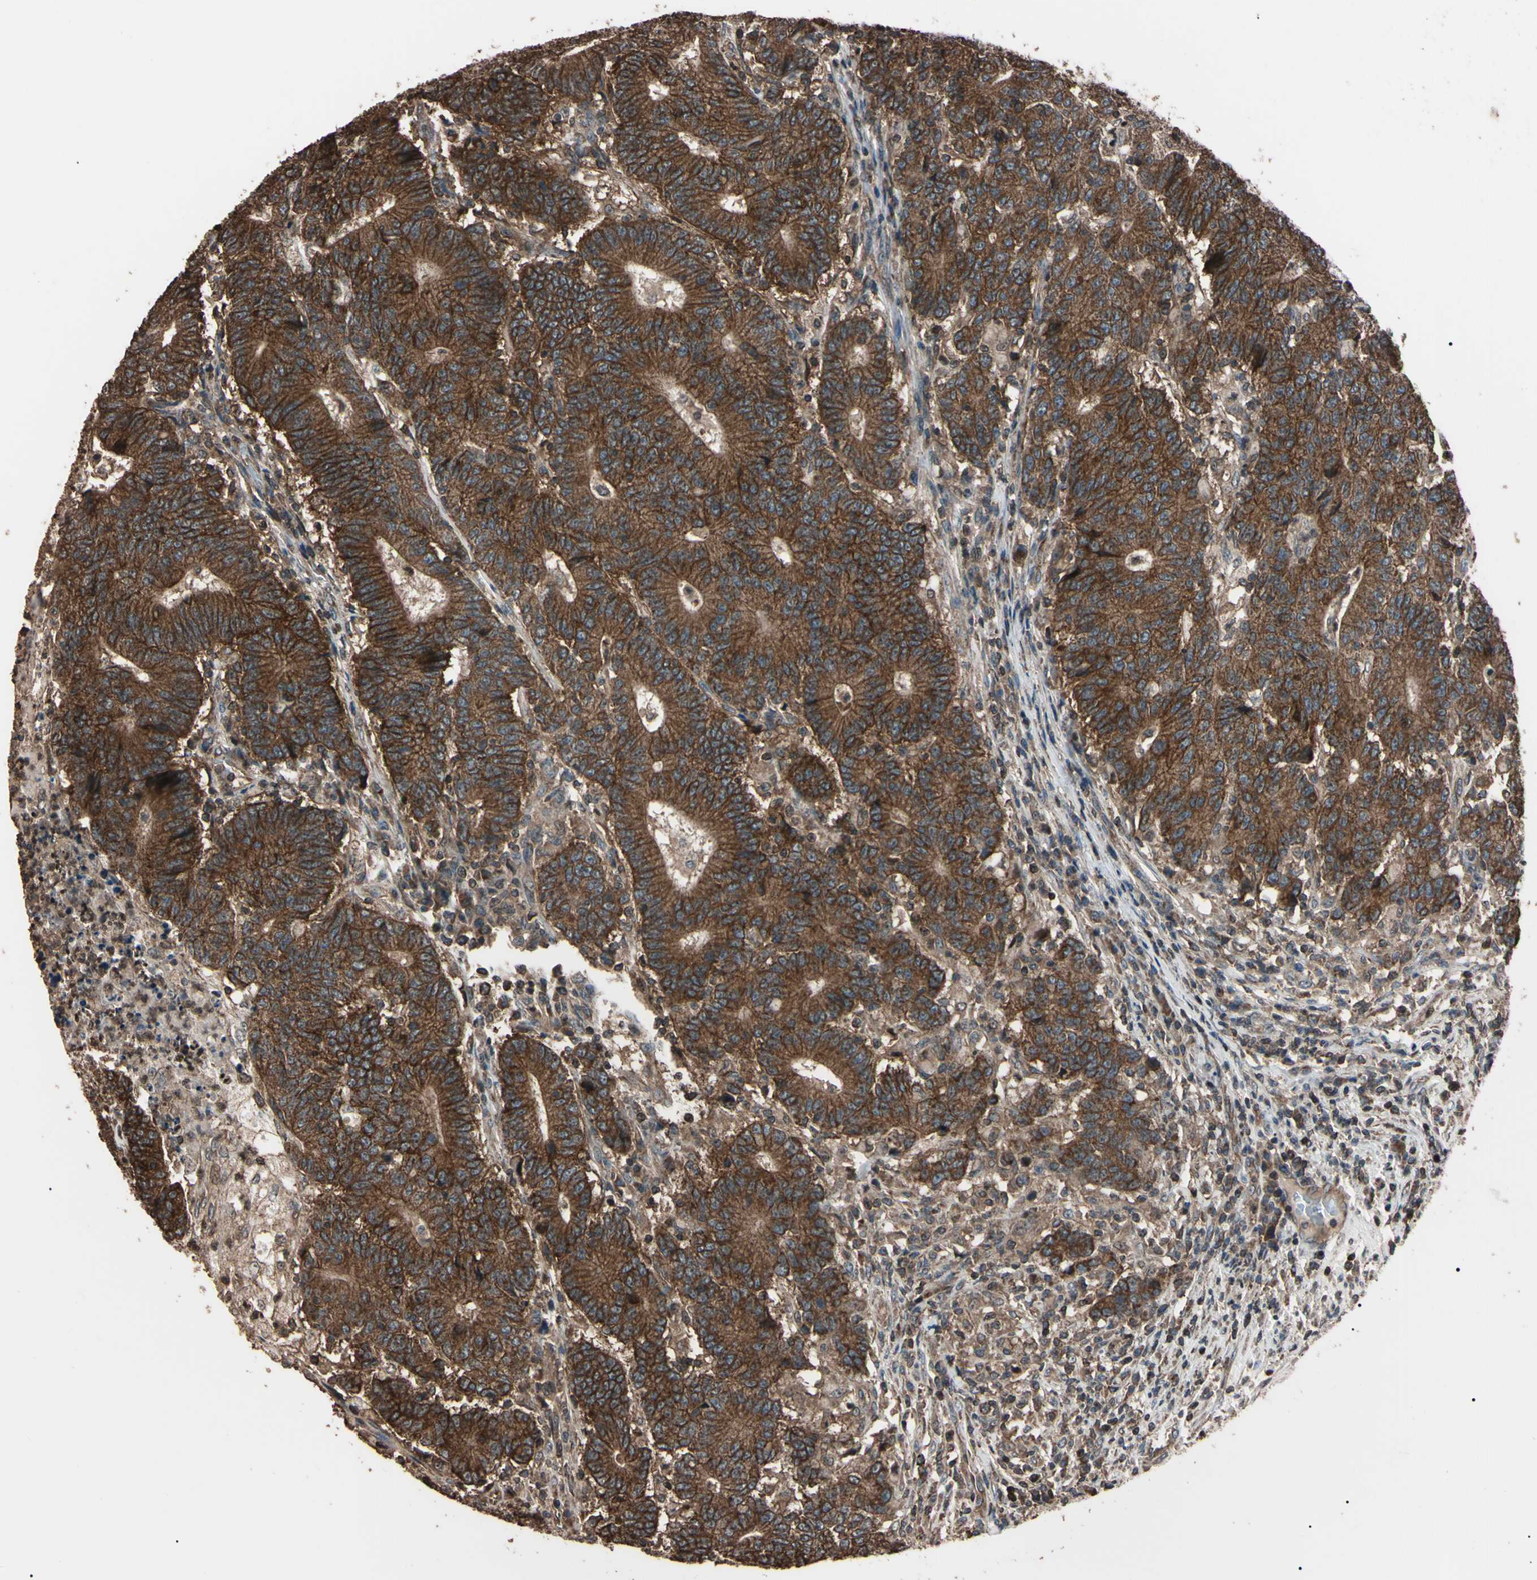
{"staining": {"intensity": "strong", "quantity": ">75%", "location": "cytoplasmic/membranous"}, "tissue": "colorectal cancer", "cell_type": "Tumor cells", "image_type": "cancer", "snomed": [{"axis": "morphology", "description": "Normal tissue, NOS"}, {"axis": "morphology", "description": "Adenocarcinoma, NOS"}, {"axis": "topography", "description": "Colon"}], "caption": "An image of human colorectal adenocarcinoma stained for a protein exhibits strong cytoplasmic/membranous brown staining in tumor cells.", "gene": "TNFRSF1A", "patient": {"sex": "female", "age": 75}}